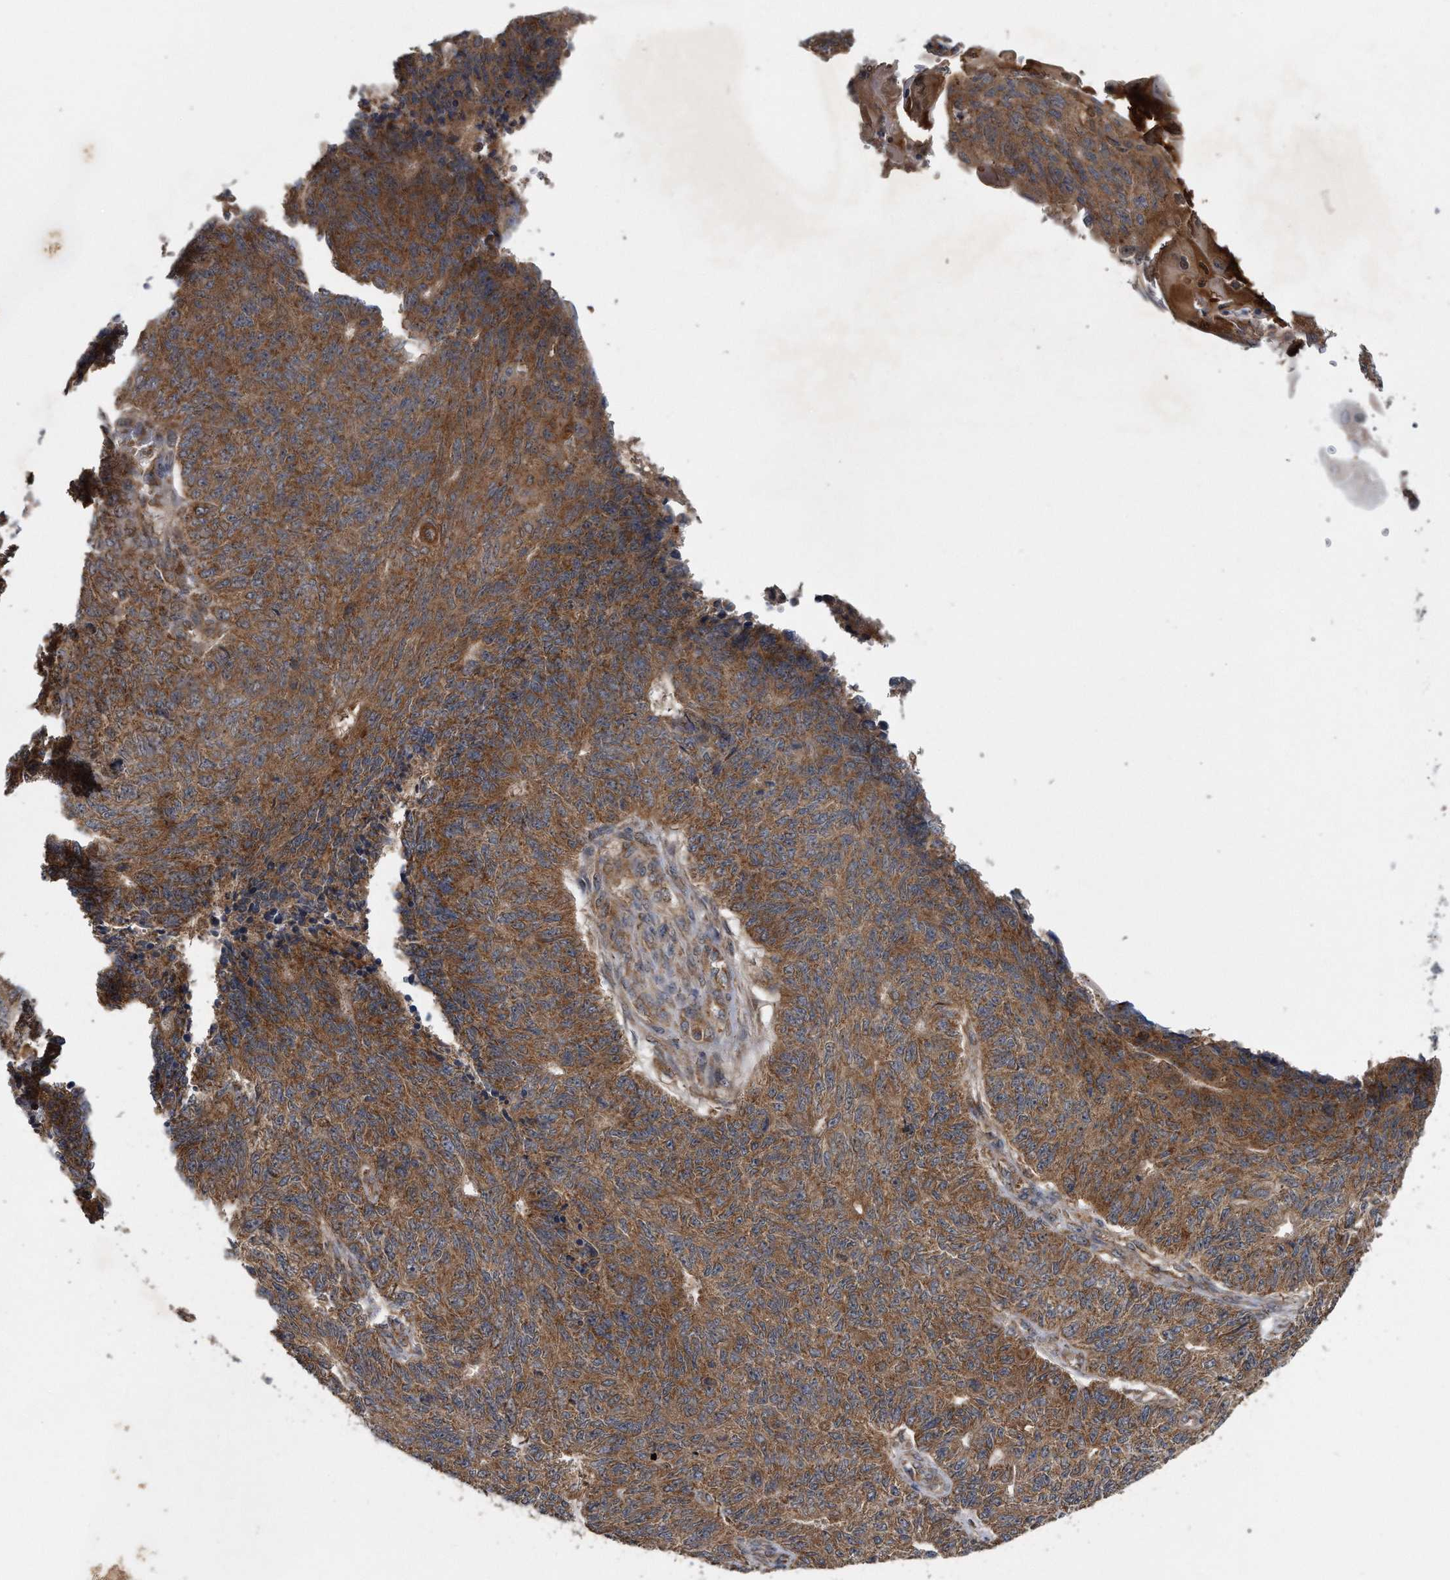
{"staining": {"intensity": "strong", "quantity": ">75%", "location": "cytoplasmic/membranous"}, "tissue": "endometrial cancer", "cell_type": "Tumor cells", "image_type": "cancer", "snomed": [{"axis": "morphology", "description": "Adenocarcinoma, NOS"}, {"axis": "topography", "description": "Endometrium"}], "caption": "Endometrial cancer was stained to show a protein in brown. There is high levels of strong cytoplasmic/membranous staining in about >75% of tumor cells.", "gene": "ALPK2", "patient": {"sex": "female", "age": 32}}